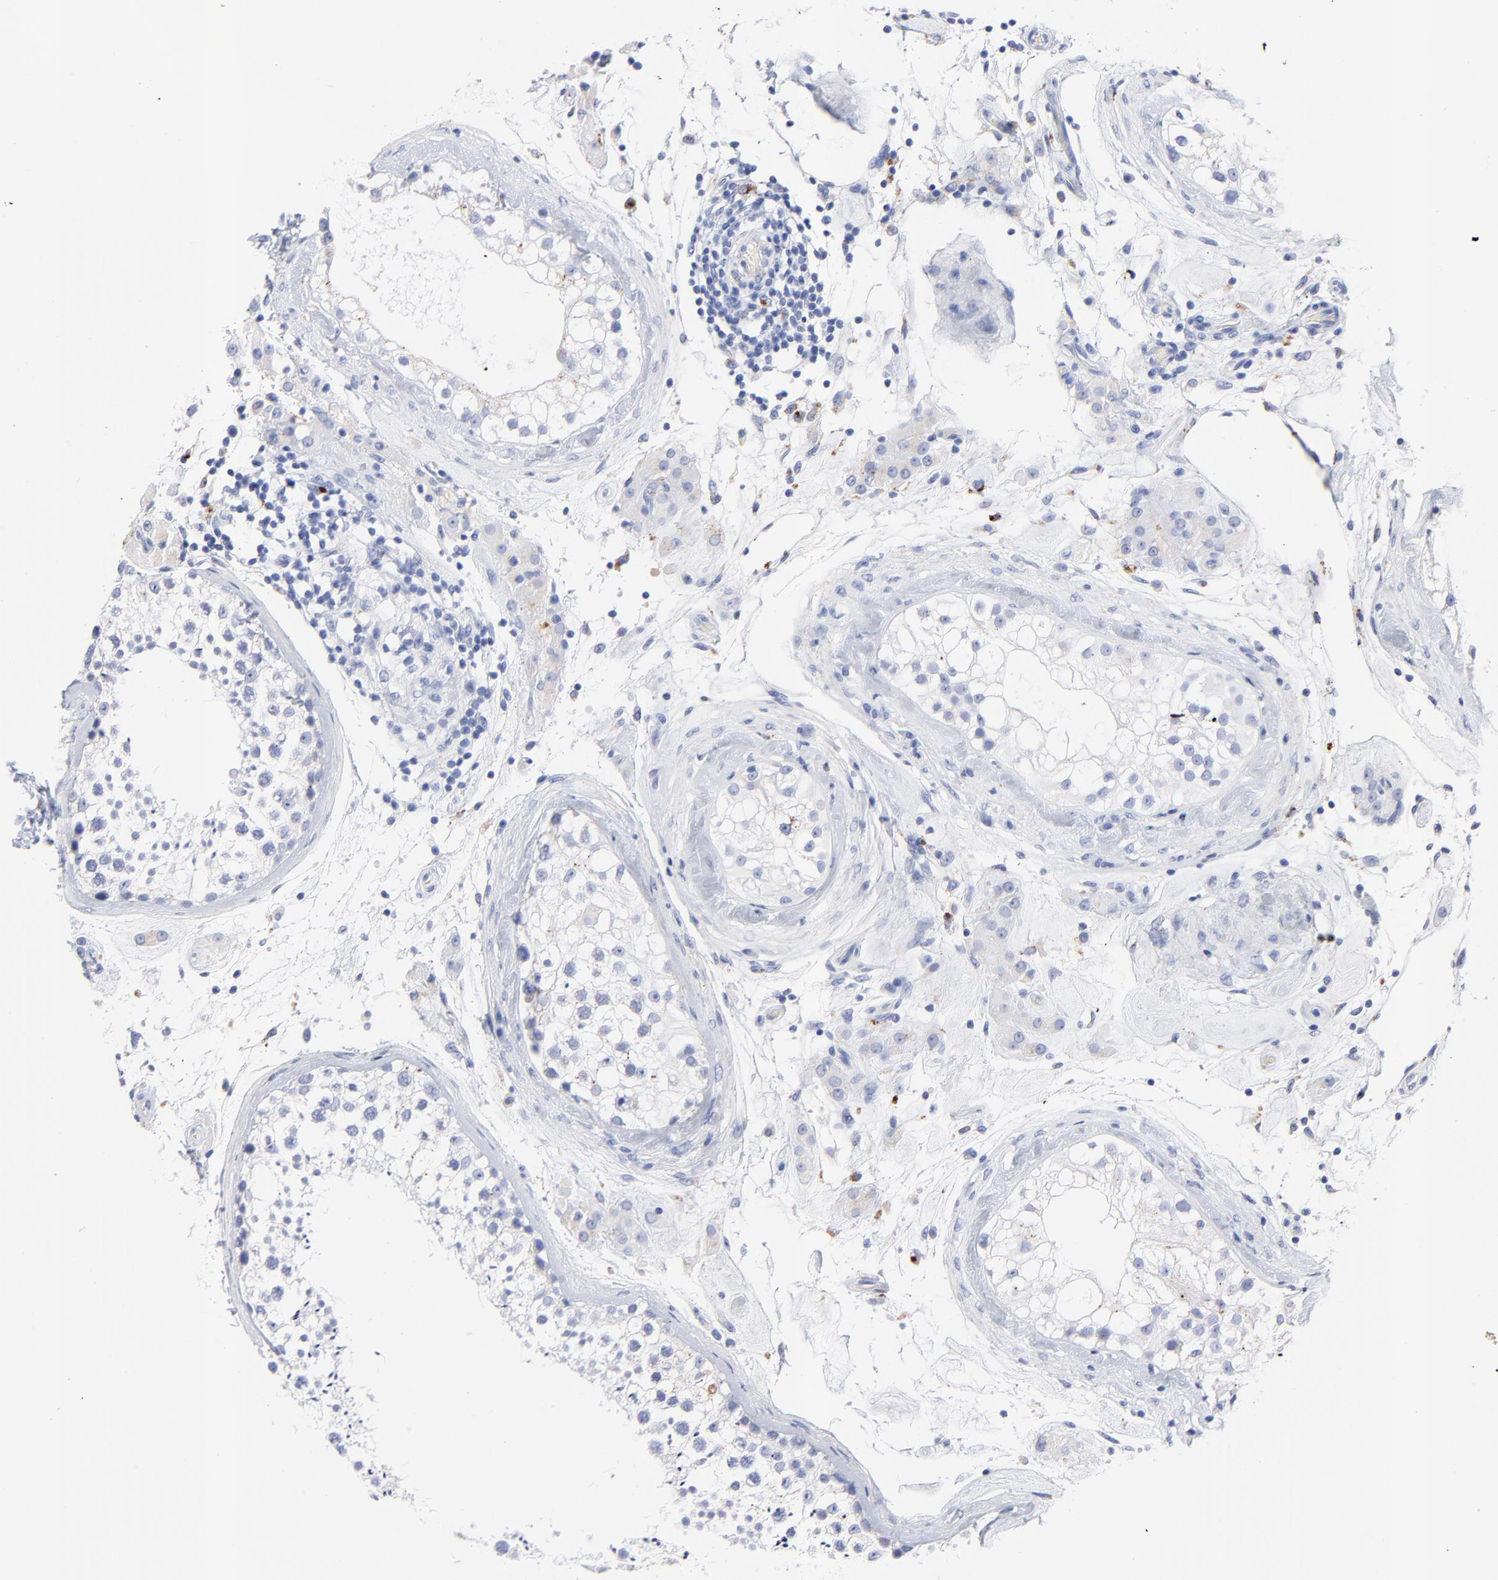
{"staining": {"intensity": "moderate", "quantity": "25%-75%", "location": "cytoplasmic/membranous"}, "tissue": "testis", "cell_type": "Cells in seminiferous ducts", "image_type": "normal", "snomed": [{"axis": "morphology", "description": "Normal tissue, NOS"}, {"axis": "topography", "description": "Testis"}], "caption": "The photomicrograph demonstrates immunohistochemical staining of unremarkable testis. There is moderate cytoplasmic/membranous positivity is present in approximately 25%-75% of cells in seminiferous ducts.", "gene": "CPVL", "patient": {"sex": "male", "age": 46}}